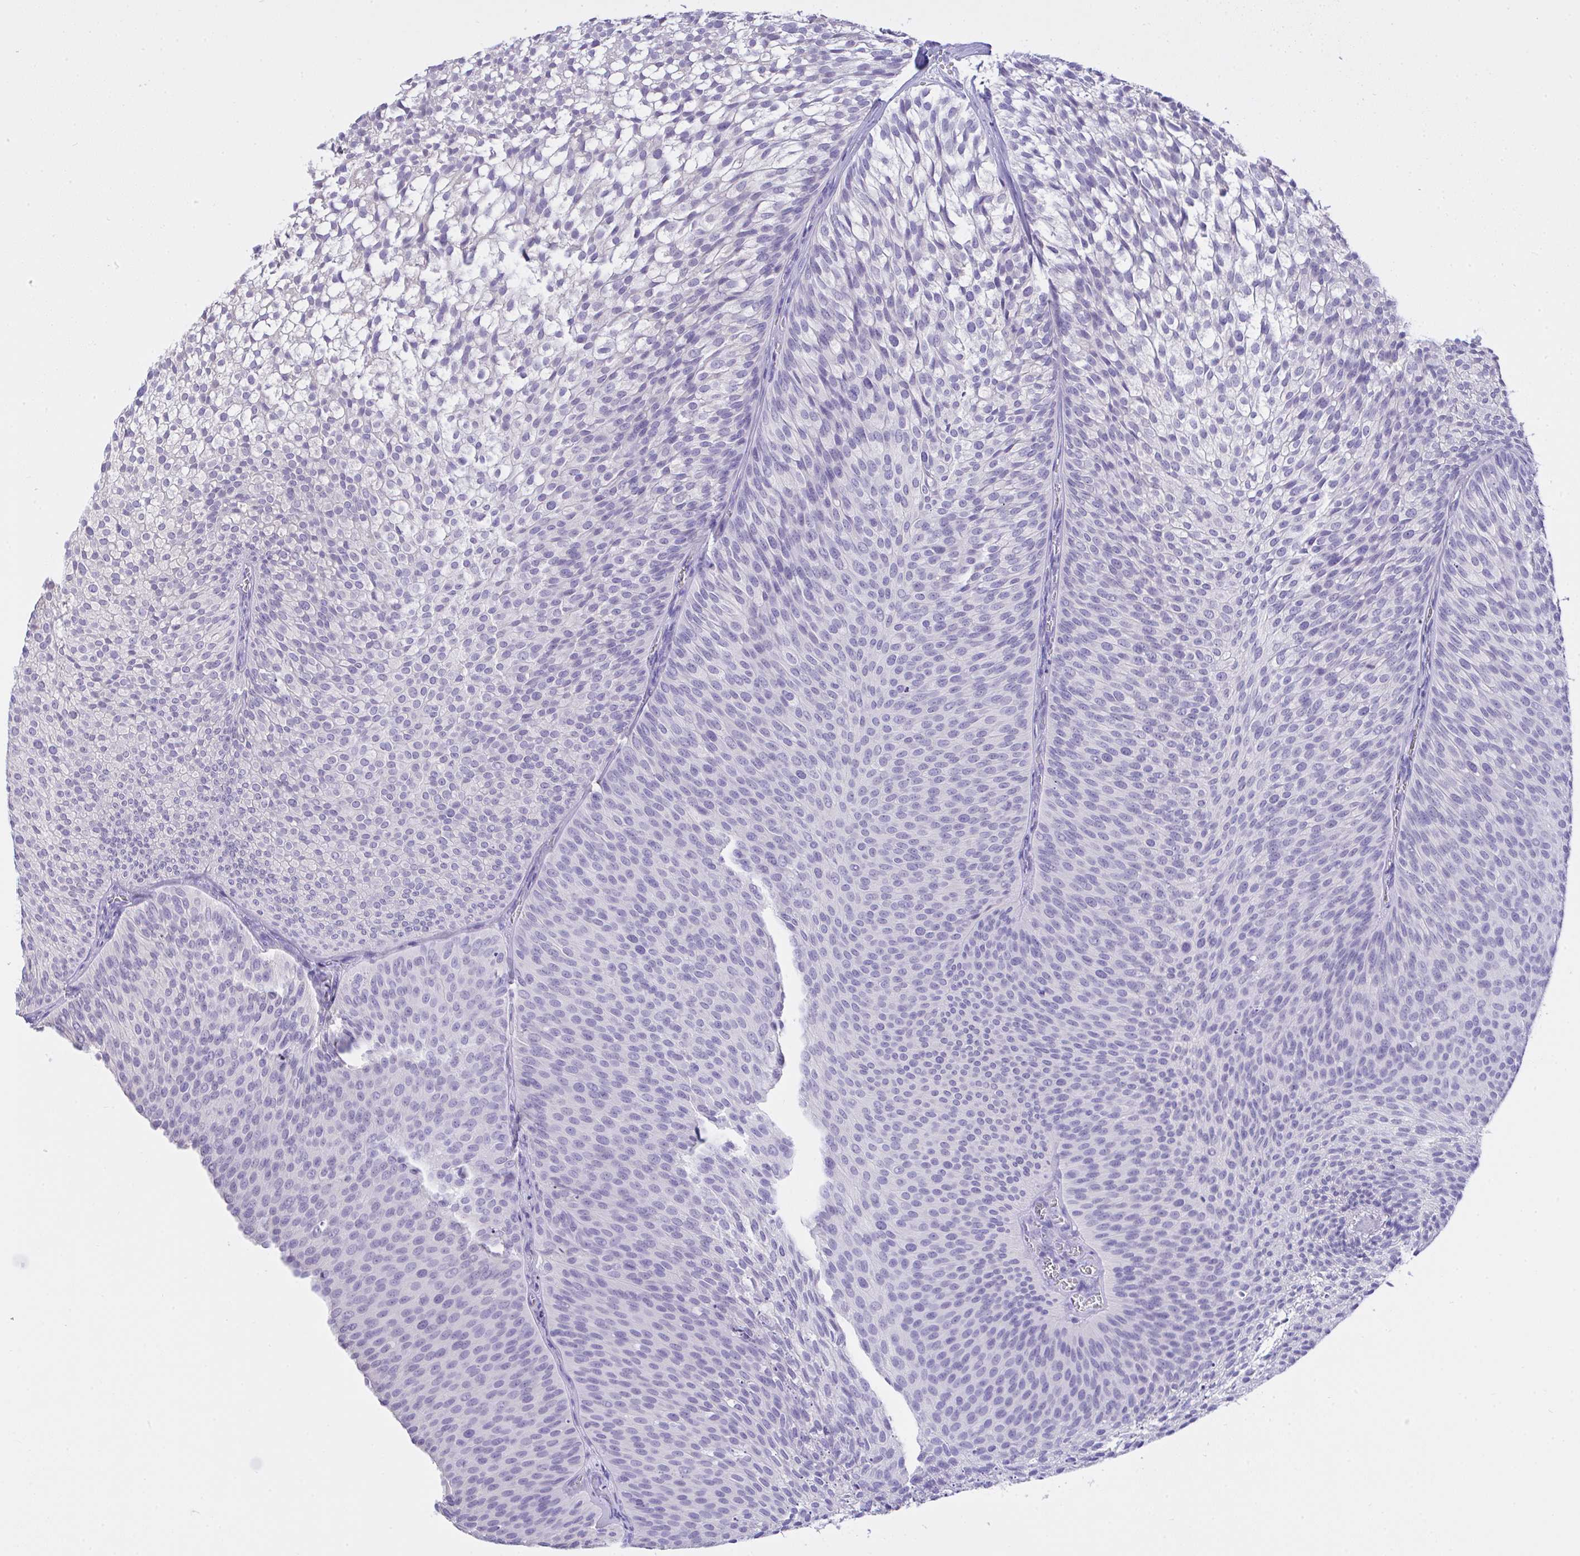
{"staining": {"intensity": "negative", "quantity": "none", "location": "none"}, "tissue": "urothelial cancer", "cell_type": "Tumor cells", "image_type": "cancer", "snomed": [{"axis": "morphology", "description": "Urothelial carcinoma, Low grade"}, {"axis": "topography", "description": "Urinary bladder"}], "caption": "IHC micrograph of neoplastic tissue: urothelial cancer stained with DAB (3,3'-diaminobenzidine) reveals no significant protein staining in tumor cells. (DAB (3,3'-diaminobenzidine) IHC with hematoxylin counter stain).", "gene": "AKR1D1", "patient": {"sex": "male", "age": 91}}